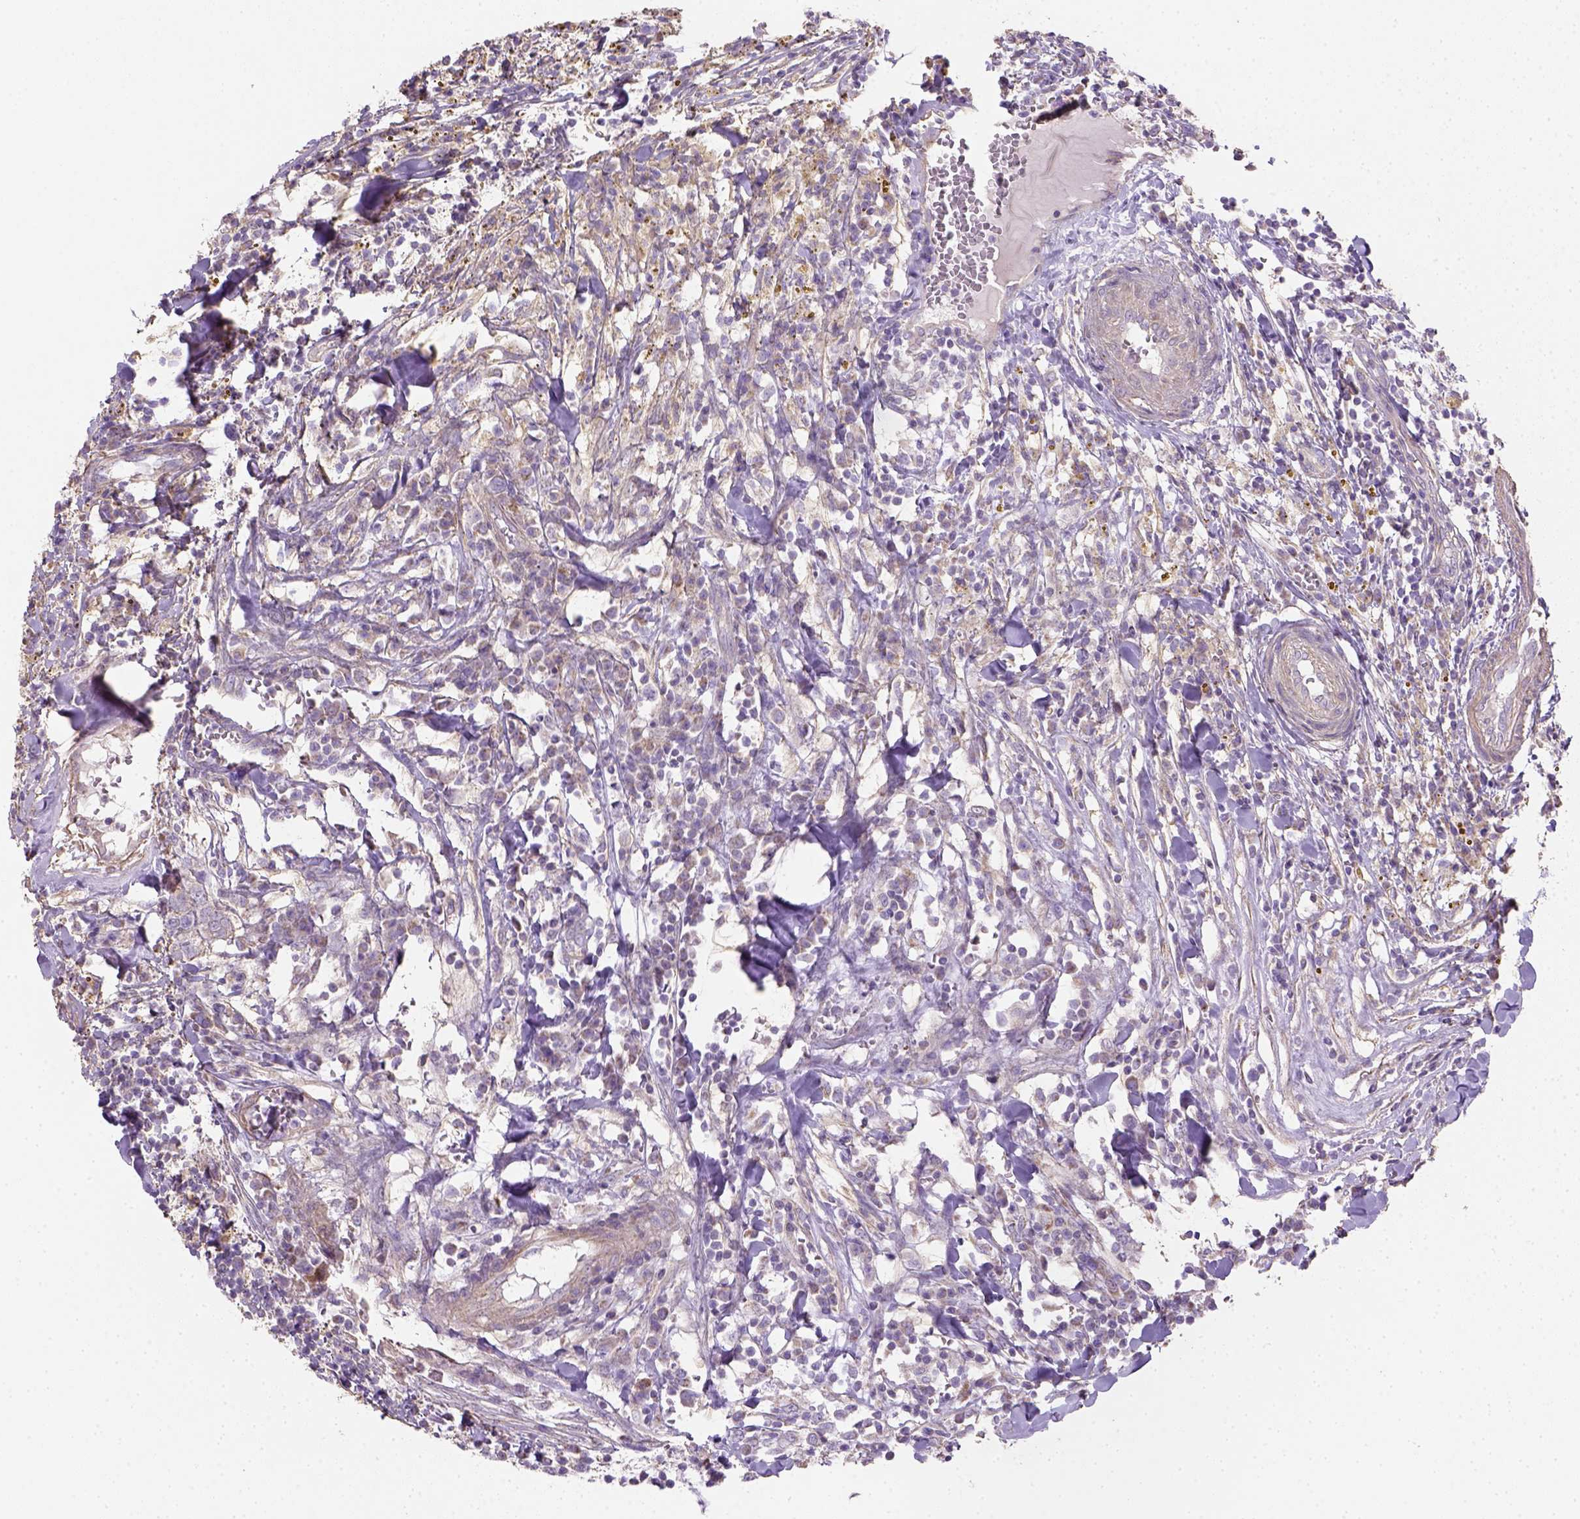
{"staining": {"intensity": "negative", "quantity": "none", "location": "none"}, "tissue": "breast cancer", "cell_type": "Tumor cells", "image_type": "cancer", "snomed": [{"axis": "morphology", "description": "Duct carcinoma"}, {"axis": "topography", "description": "Breast"}], "caption": "The immunohistochemistry histopathology image has no significant expression in tumor cells of breast cancer (infiltrating ductal carcinoma) tissue.", "gene": "HTRA1", "patient": {"sex": "female", "age": 30}}